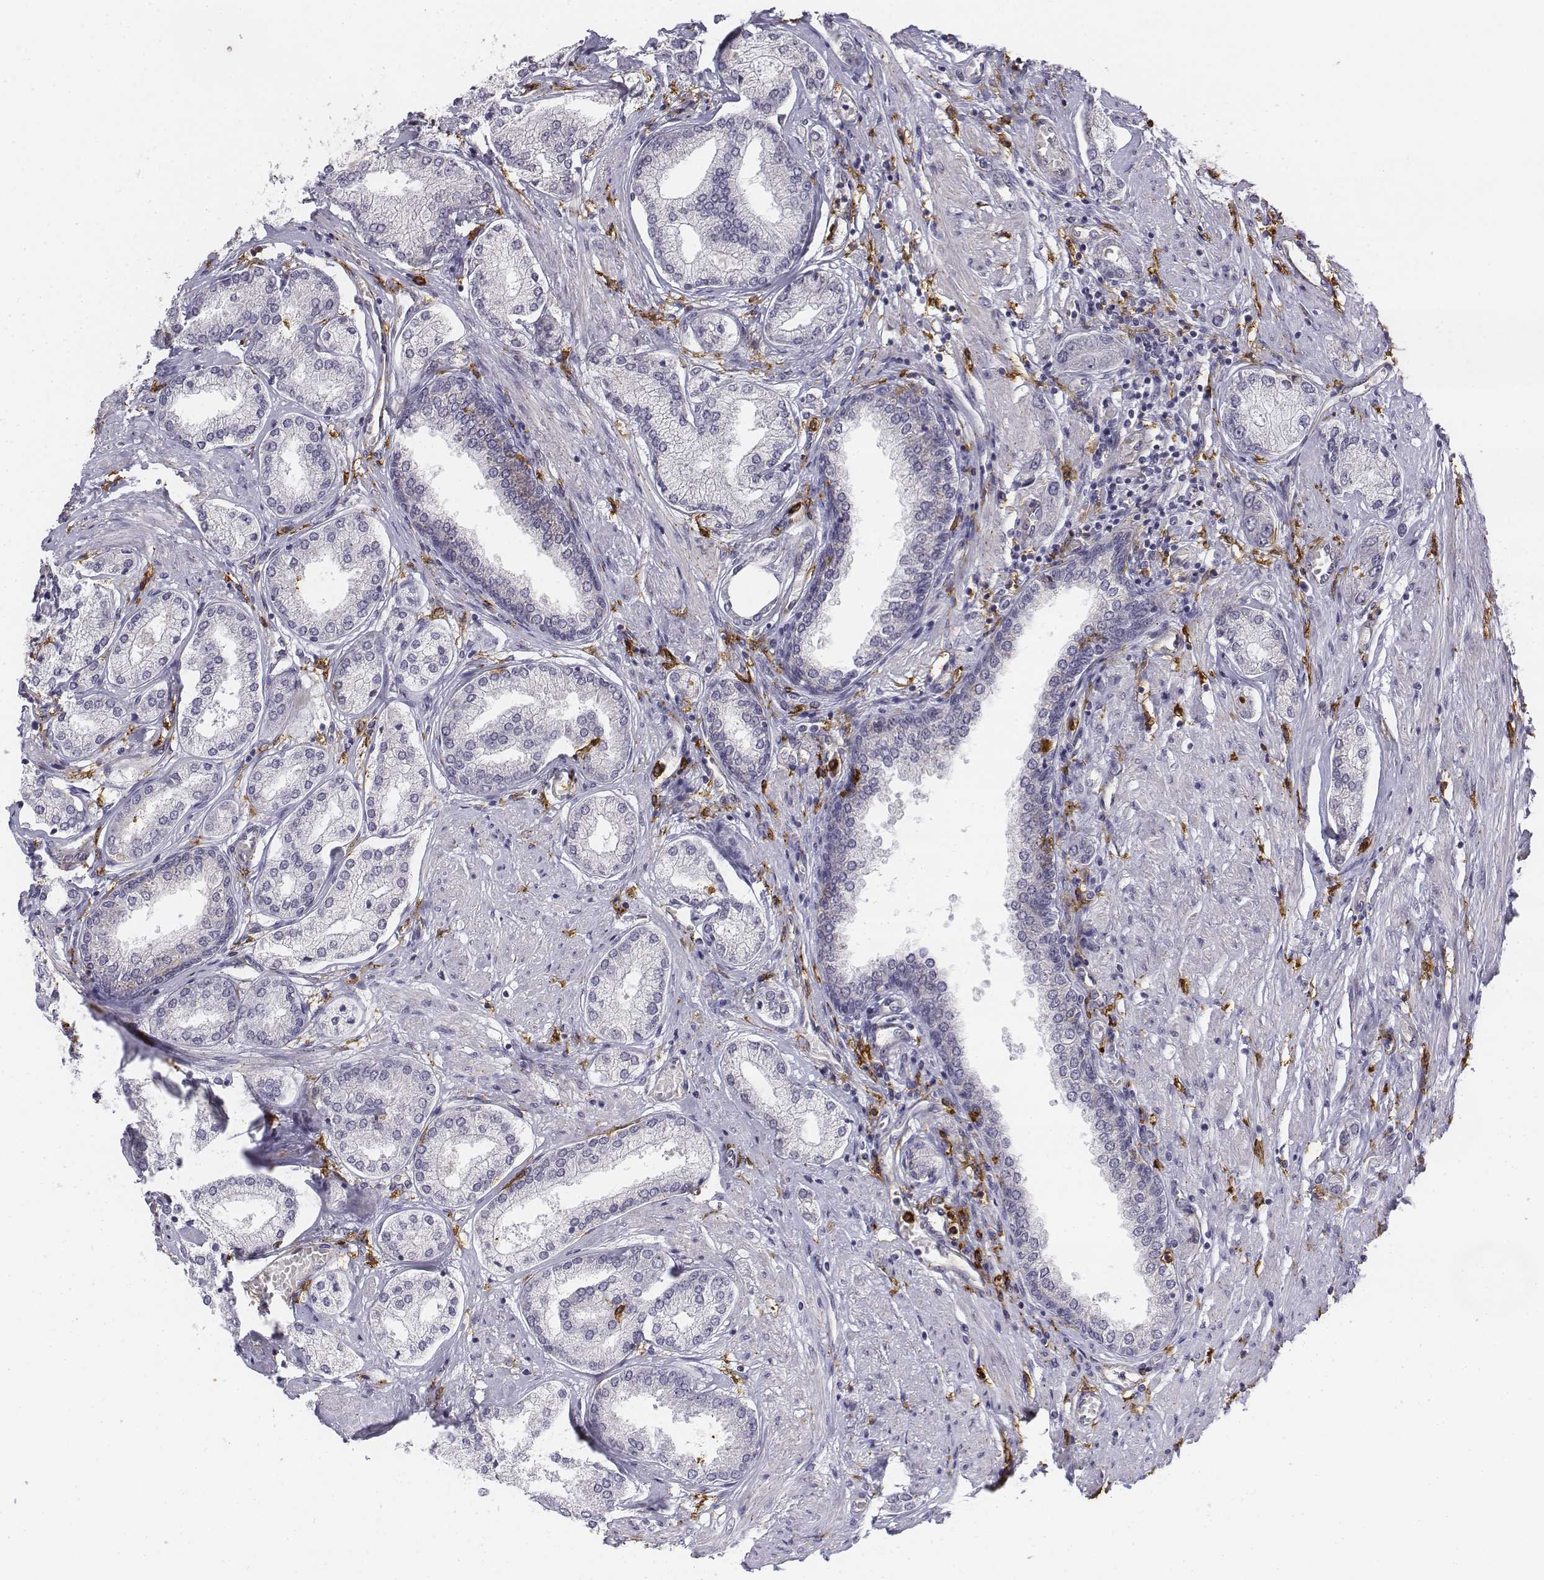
{"staining": {"intensity": "negative", "quantity": "none", "location": "none"}, "tissue": "prostate cancer", "cell_type": "Tumor cells", "image_type": "cancer", "snomed": [{"axis": "morphology", "description": "Adenocarcinoma, NOS"}, {"axis": "topography", "description": "Prostate"}], "caption": "The histopathology image shows no significant positivity in tumor cells of prostate cancer.", "gene": "CD14", "patient": {"sex": "male", "age": 63}}